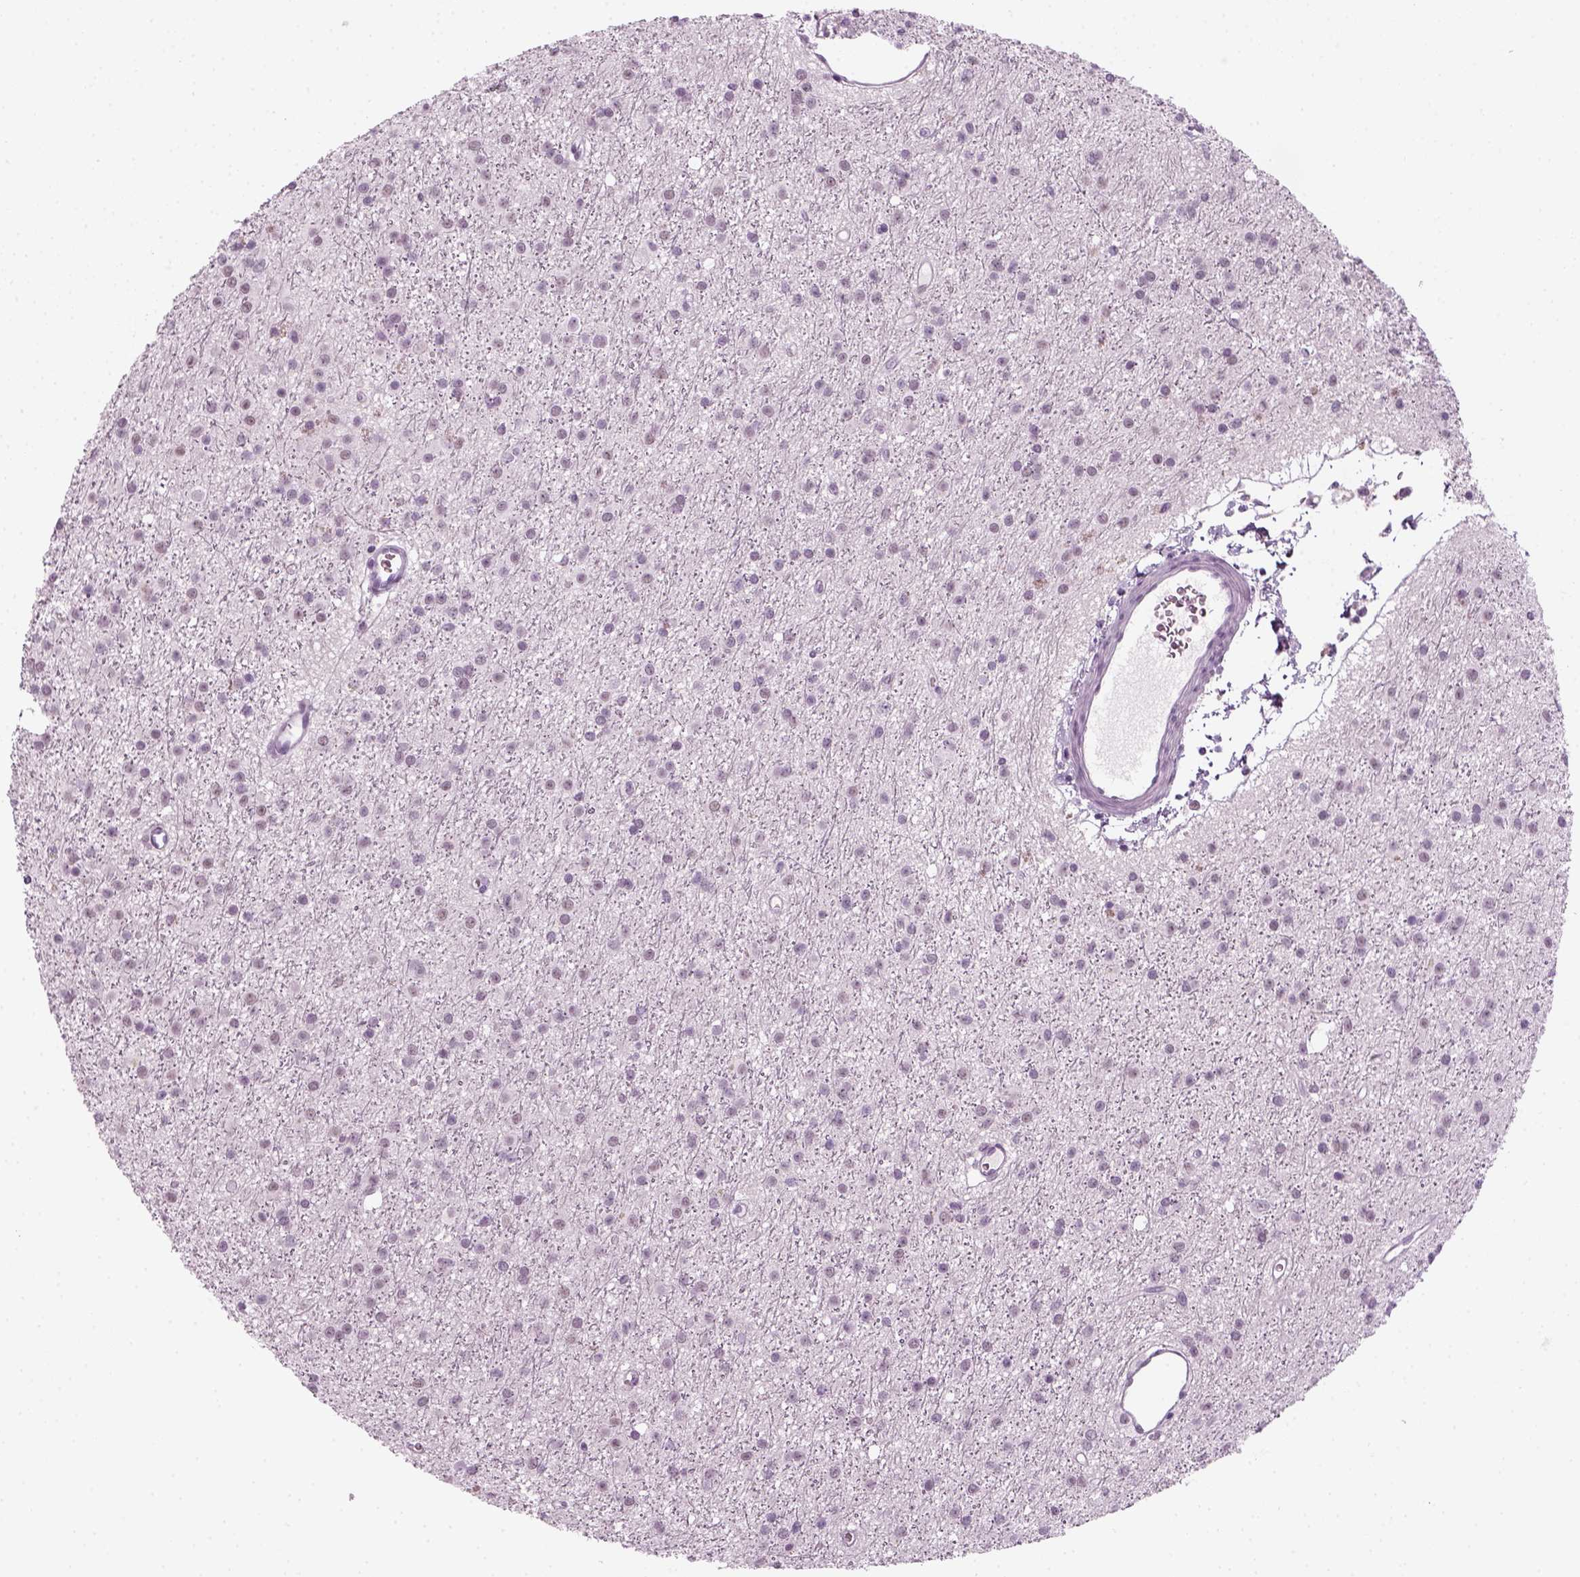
{"staining": {"intensity": "negative", "quantity": "none", "location": "none"}, "tissue": "glioma", "cell_type": "Tumor cells", "image_type": "cancer", "snomed": [{"axis": "morphology", "description": "Glioma, malignant, Low grade"}, {"axis": "topography", "description": "Brain"}], "caption": "Malignant glioma (low-grade) stained for a protein using immunohistochemistry (IHC) demonstrates no positivity tumor cells.", "gene": "KRT75", "patient": {"sex": "male", "age": 27}}